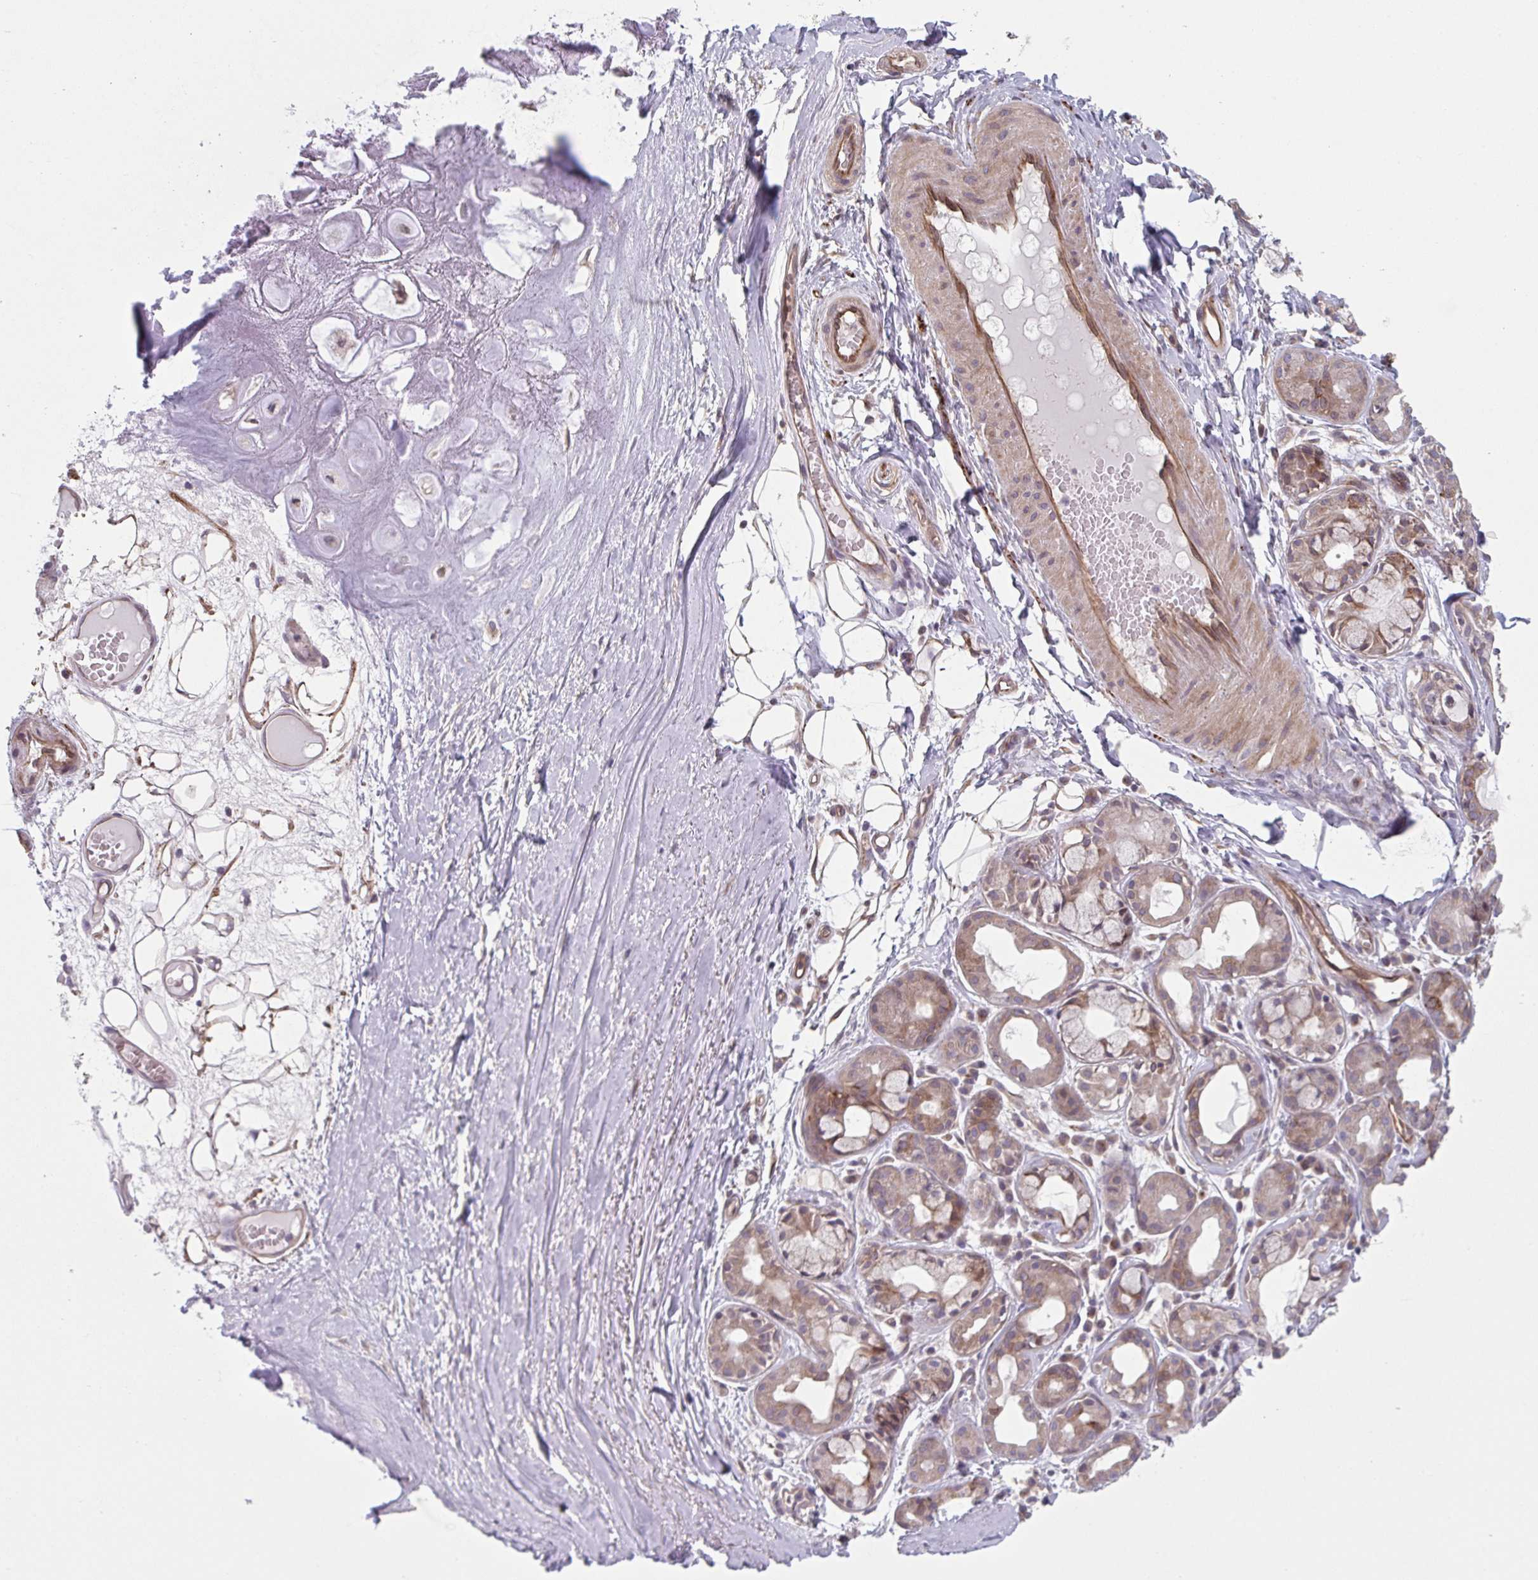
{"staining": {"intensity": "weak", "quantity": ">75%", "location": "cytoplasmic/membranous"}, "tissue": "adipose tissue", "cell_type": "Adipocytes", "image_type": "normal", "snomed": [{"axis": "morphology", "description": "Normal tissue, NOS"}, {"axis": "topography", "description": "Lymph node"}, {"axis": "topography", "description": "Cartilage tissue"}, {"axis": "topography", "description": "Nasopharynx"}], "caption": "Weak cytoplasmic/membranous positivity for a protein is seen in approximately >75% of adipocytes of normal adipose tissue using IHC.", "gene": "TNFSF10", "patient": {"sex": "male", "age": 63}}